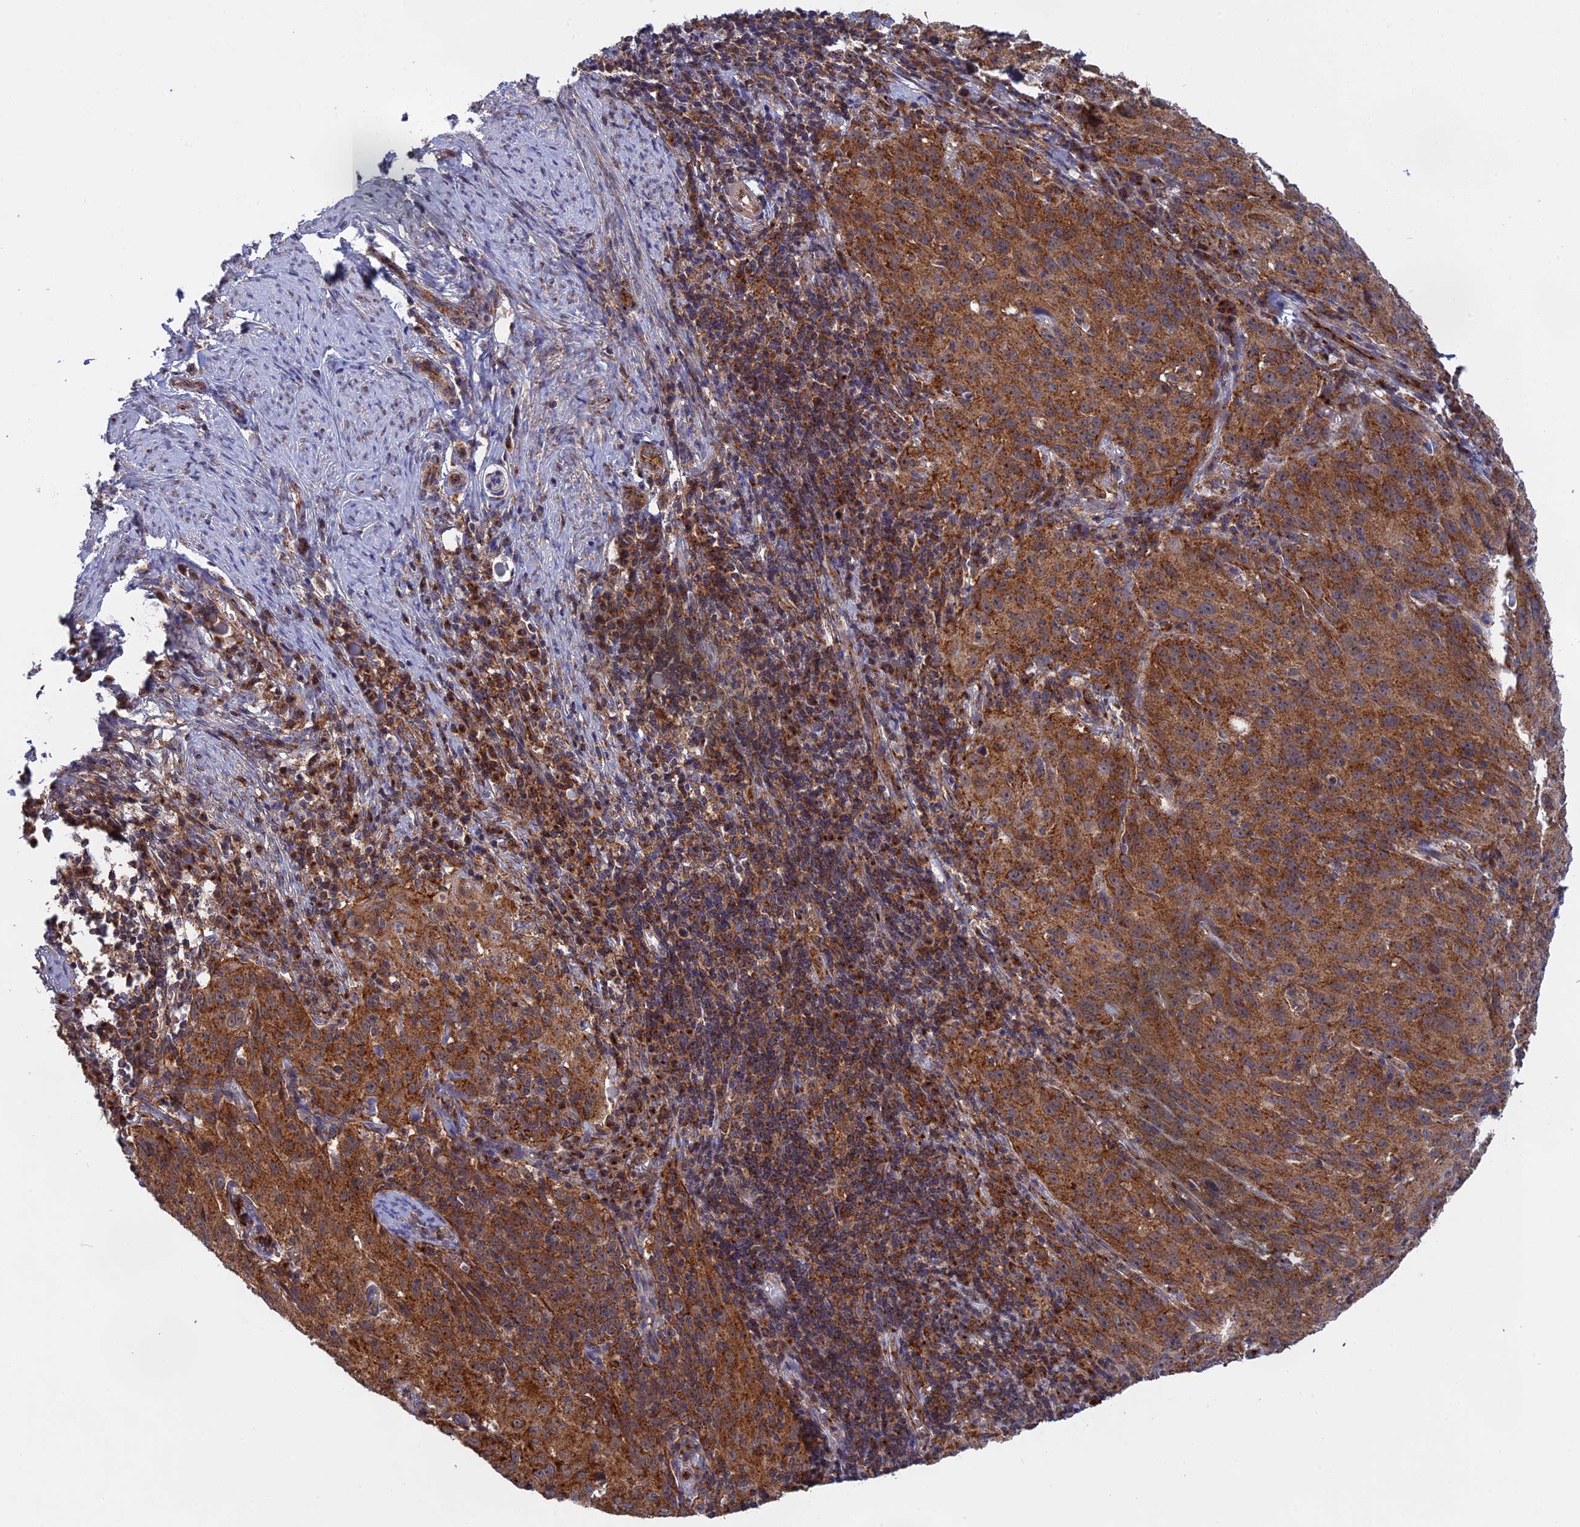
{"staining": {"intensity": "strong", "quantity": ">75%", "location": "cytoplasmic/membranous"}, "tissue": "cervical cancer", "cell_type": "Tumor cells", "image_type": "cancer", "snomed": [{"axis": "morphology", "description": "Squamous cell carcinoma, NOS"}, {"axis": "topography", "description": "Cervix"}], "caption": "Immunohistochemical staining of squamous cell carcinoma (cervical) exhibits strong cytoplasmic/membranous protein expression in approximately >75% of tumor cells.", "gene": "CLINT1", "patient": {"sex": "female", "age": 50}}